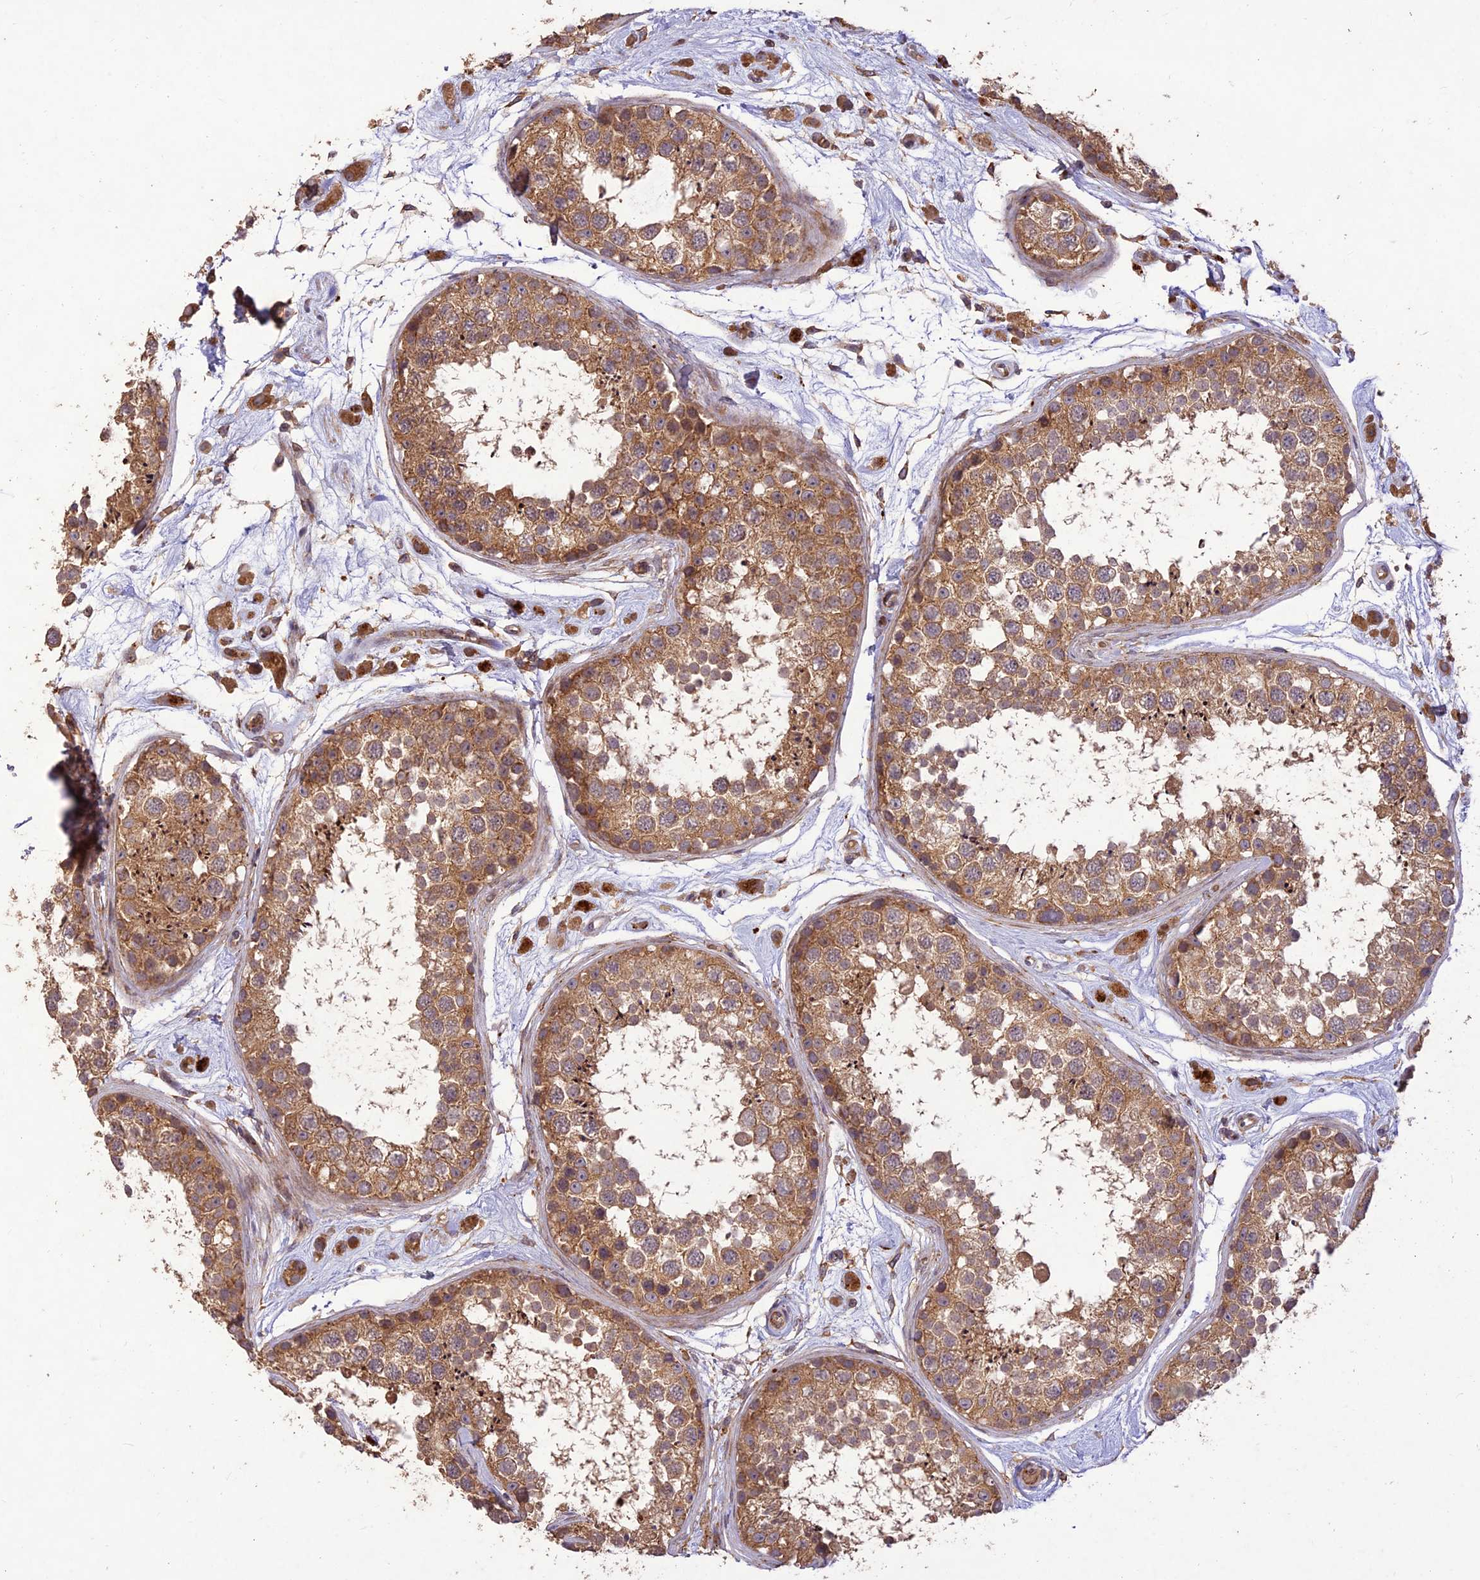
{"staining": {"intensity": "moderate", "quantity": ">75%", "location": "cytoplasmic/membranous"}, "tissue": "testis", "cell_type": "Cells in seminiferous ducts", "image_type": "normal", "snomed": [{"axis": "morphology", "description": "Normal tissue, NOS"}, {"axis": "topography", "description": "Testis"}], "caption": "Immunohistochemistry of unremarkable human testis shows medium levels of moderate cytoplasmic/membranous positivity in approximately >75% of cells in seminiferous ducts. Using DAB (brown) and hematoxylin (blue) stains, captured at high magnification using brightfield microscopy.", "gene": "PPP1R11", "patient": {"sex": "male", "age": 25}}